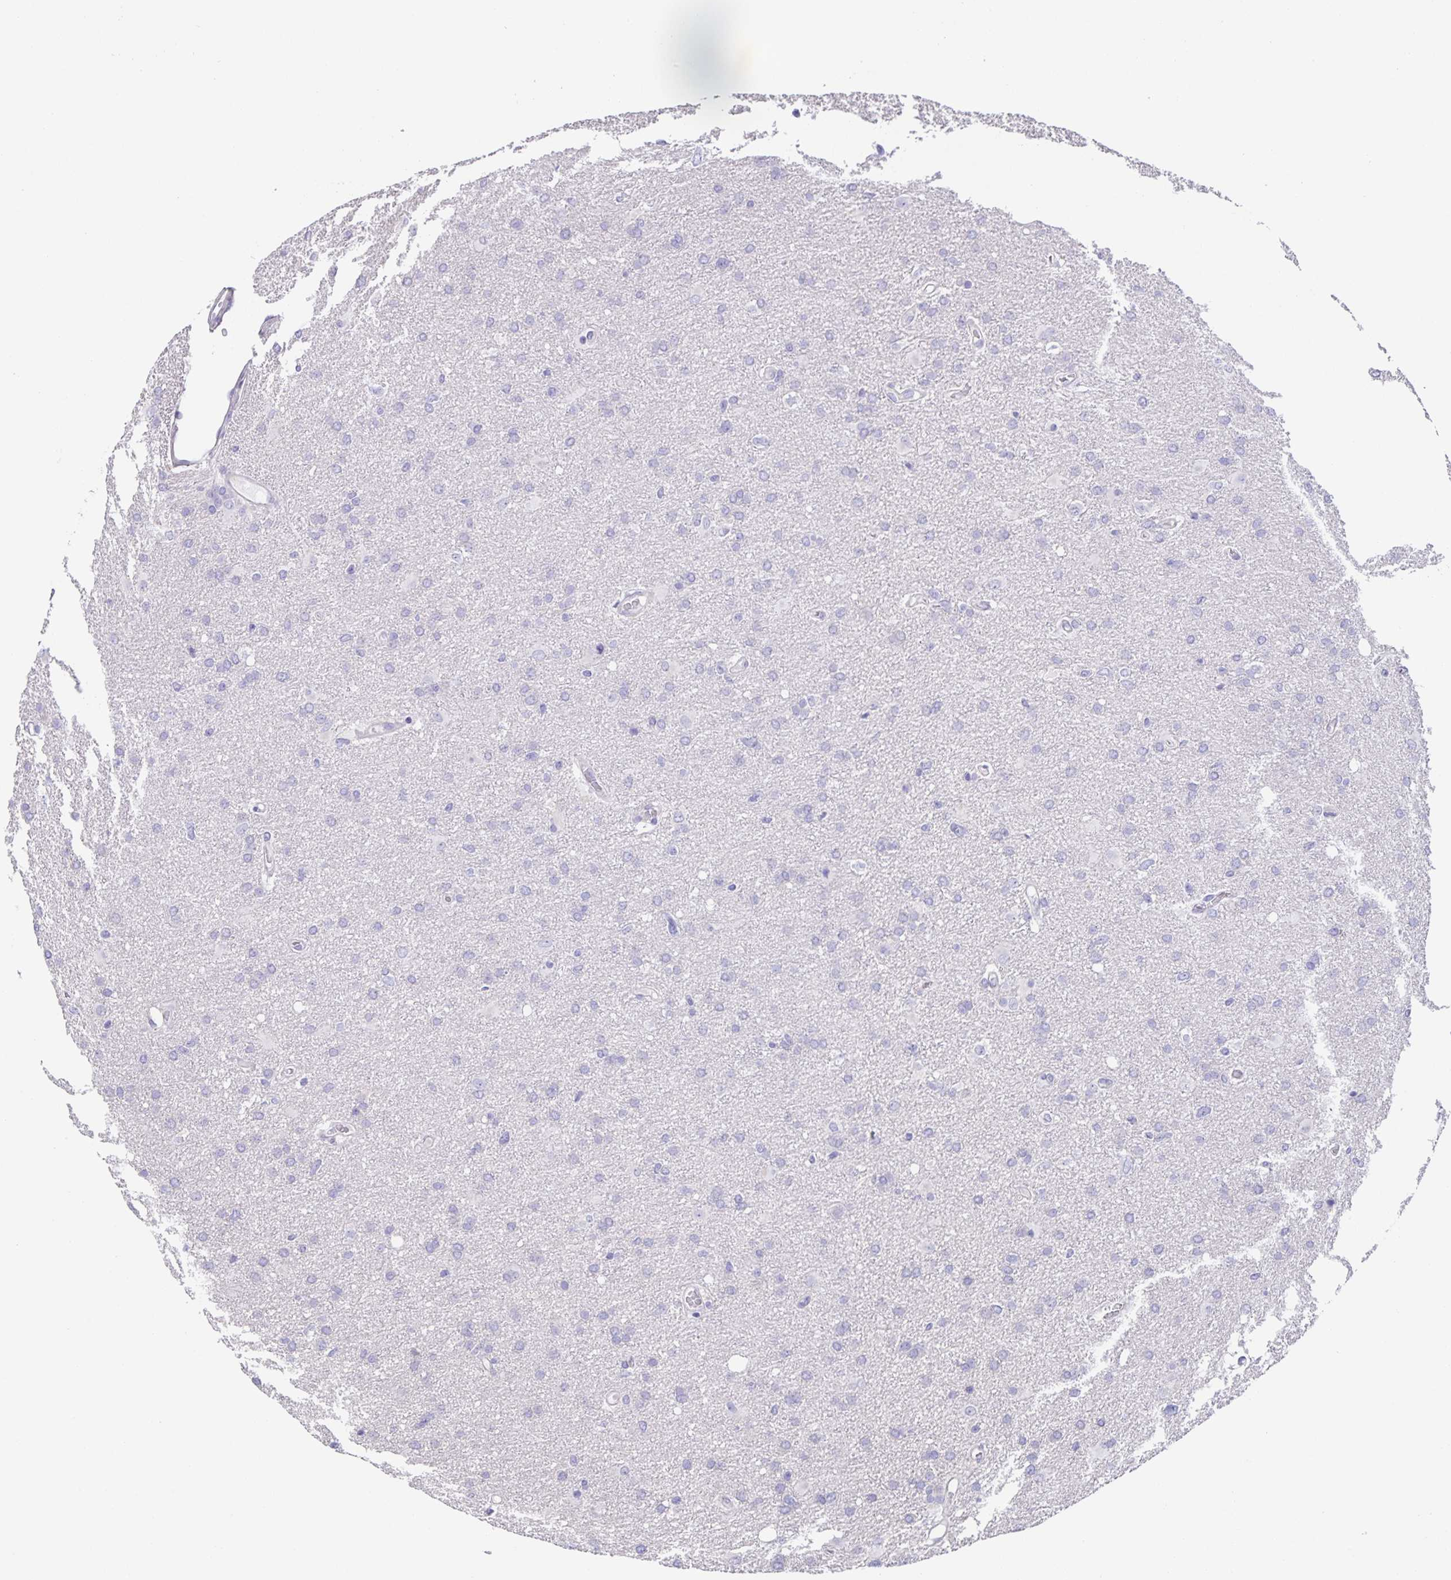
{"staining": {"intensity": "negative", "quantity": "none", "location": "none"}, "tissue": "glioma", "cell_type": "Tumor cells", "image_type": "cancer", "snomed": [{"axis": "morphology", "description": "Glioma, malignant, High grade"}, {"axis": "topography", "description": "Brain"}], "caption": "Immunohistochemistry (IHC) image of neoplastic tissue: human glioma stained with DAB (3,3'-diaminobenzidine) reveals no significant protein staining in tumor cells.", "gene": "PRR36", "patient": {"sex": "male", "age": 53}}